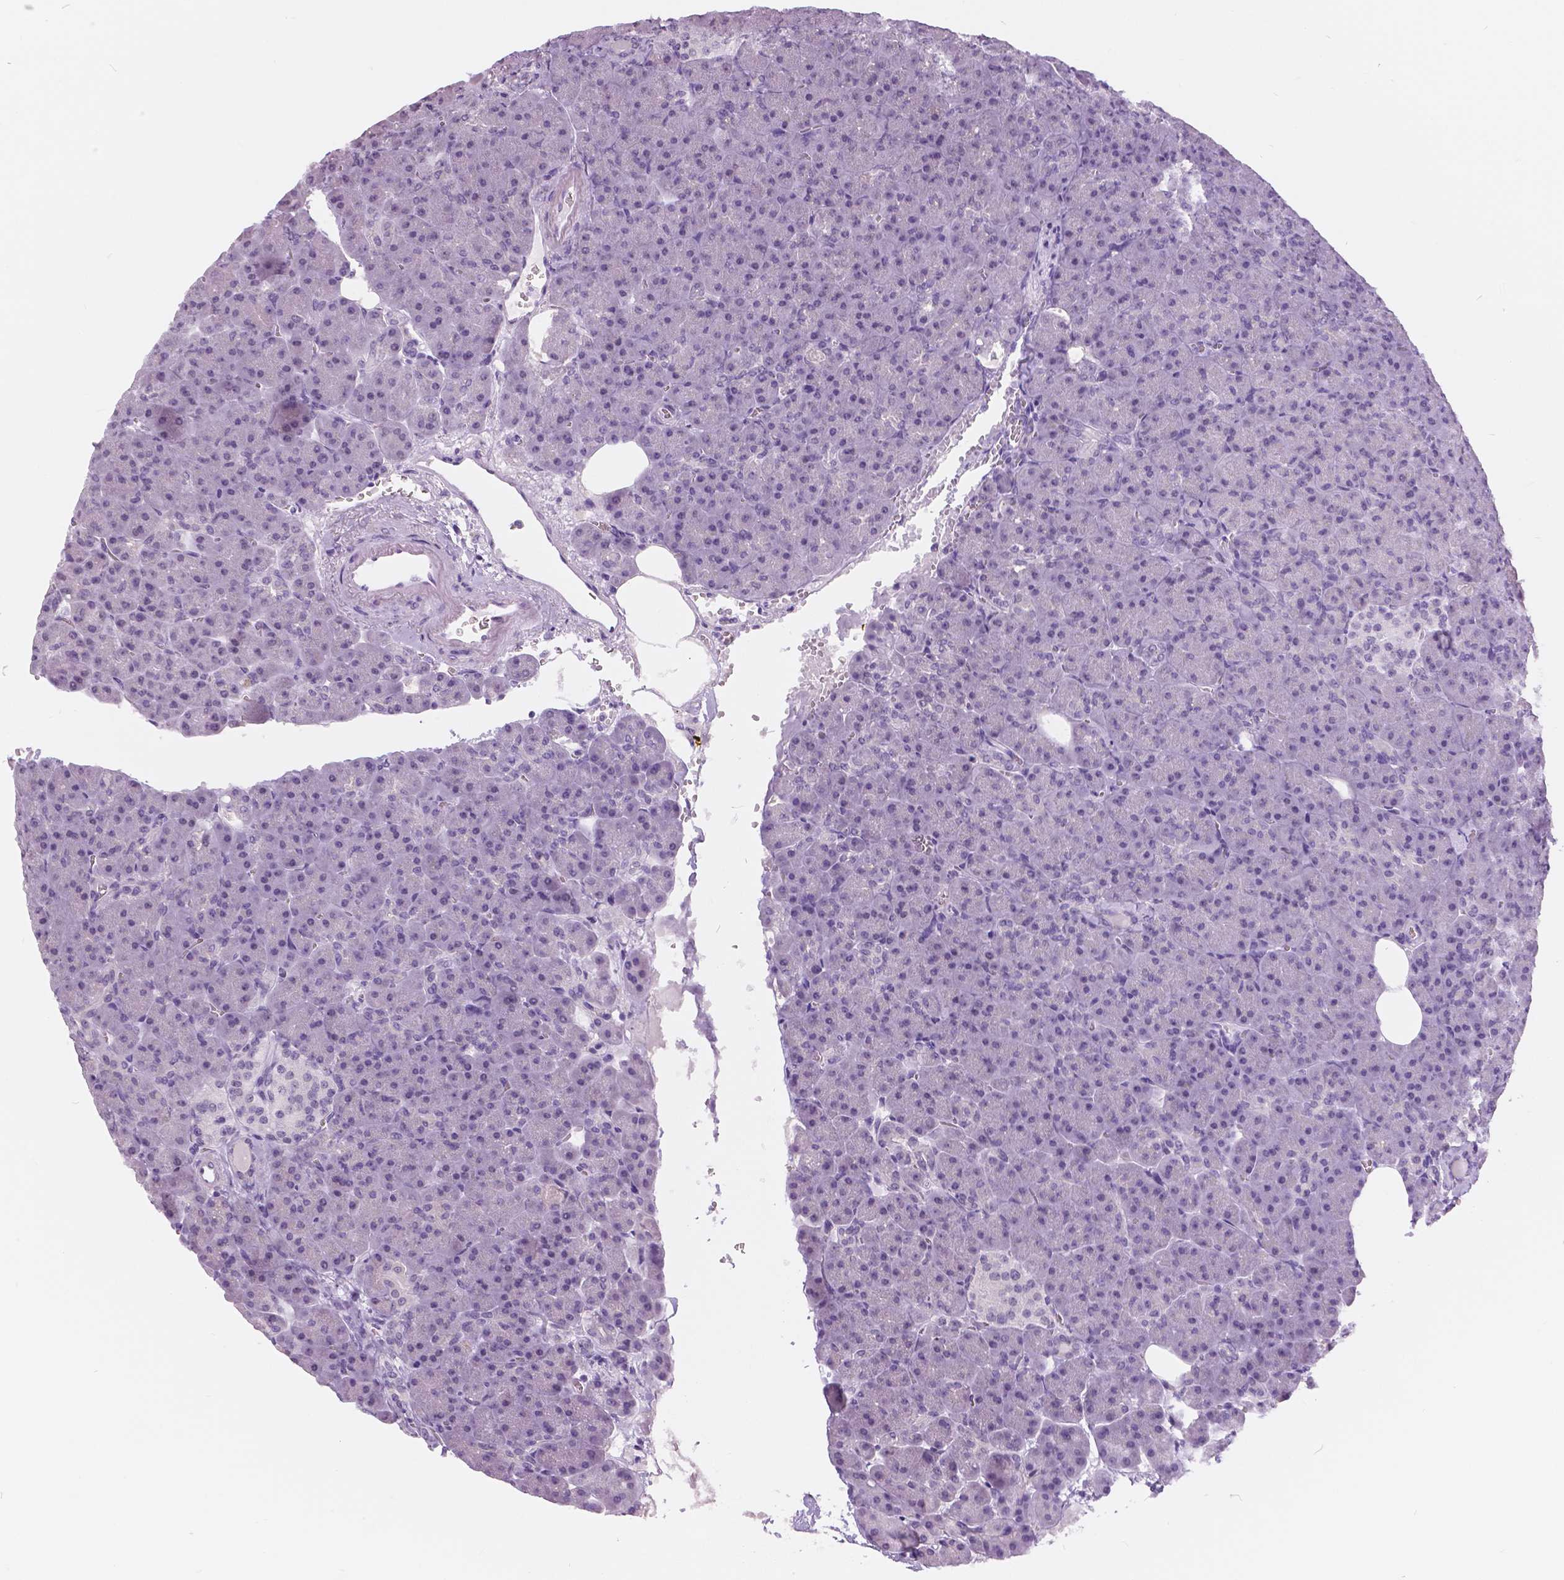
{"staining": {"intensity": "negative", "quantity": "none", "location": "none"}, "tissue": "pancreas", "cell_type": "Exocrine glandular cells", "image_type": "normal", "snomed": [{"axis": "morphology", "description": "Normal tissue, NOS"}, {"axis": "topography", "description": "Pancreas"}], "caption": "Human pancreas stained for a protein using immunohistochemistry (IHC) exhibits no staining in exocrine glandular cells.", "gene": "MYOM1", "patient": {"sex": "female", "age": 74}}